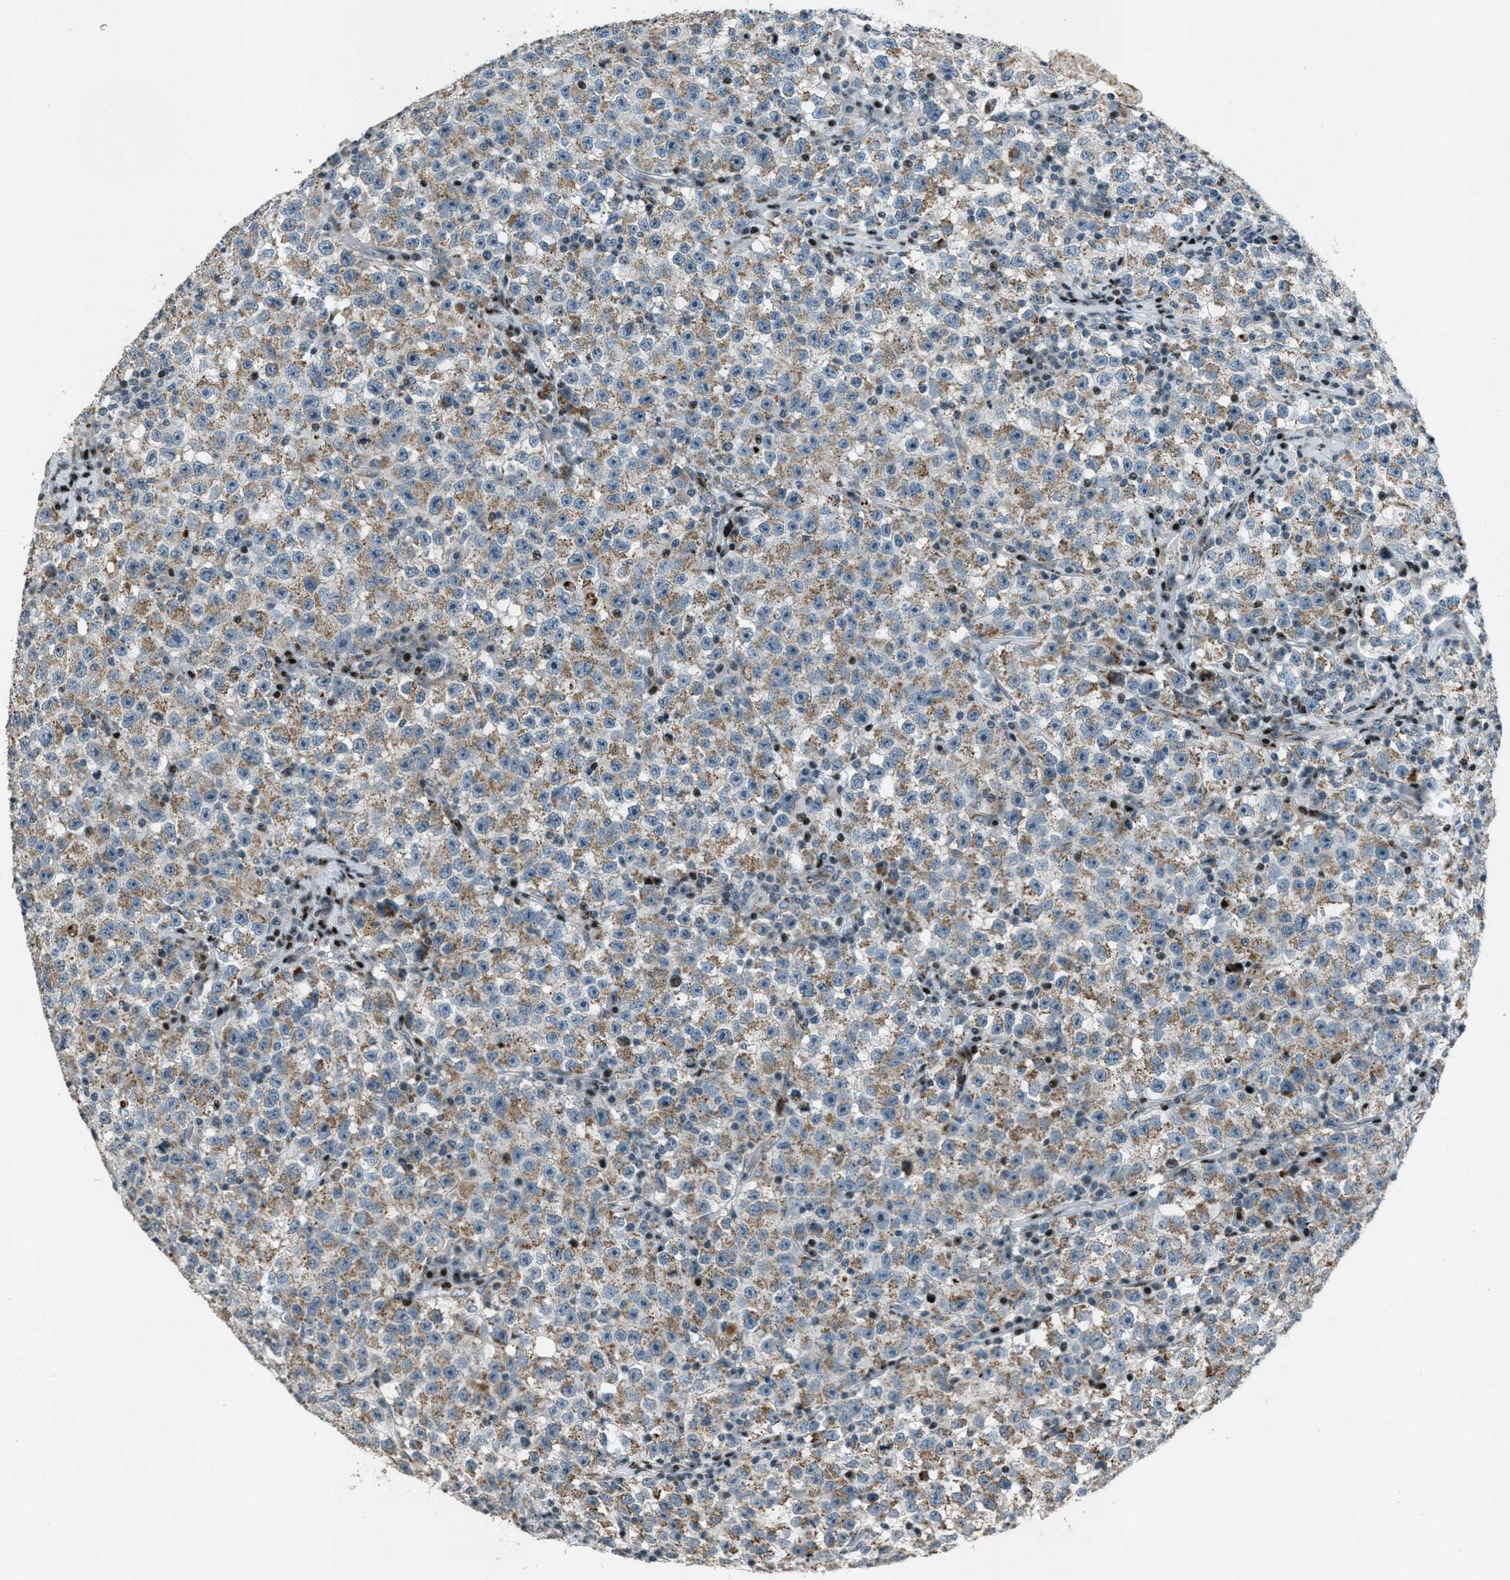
{"staining": {"intensity": "moderate", "quantity": "25%-75%", "location": "cytoplasmic/membranous"}, "tissue": "testis cancer", "cell_type": "Tumor cells", "image_type": "cancer", "snomed": [{"axis": "morphology", "description": "Seminoma, NOS"}, {"axis": "topography", "description": "Testis"}], "caption": "This photomicrograph reveals IHC staining of human seminoma (testis), with medium moderate cytoplasmic/membranous expression in about 25%-75% of tumor cells.", "gene": "GPC6", "patient": {"sex": "male", "age": 22}}